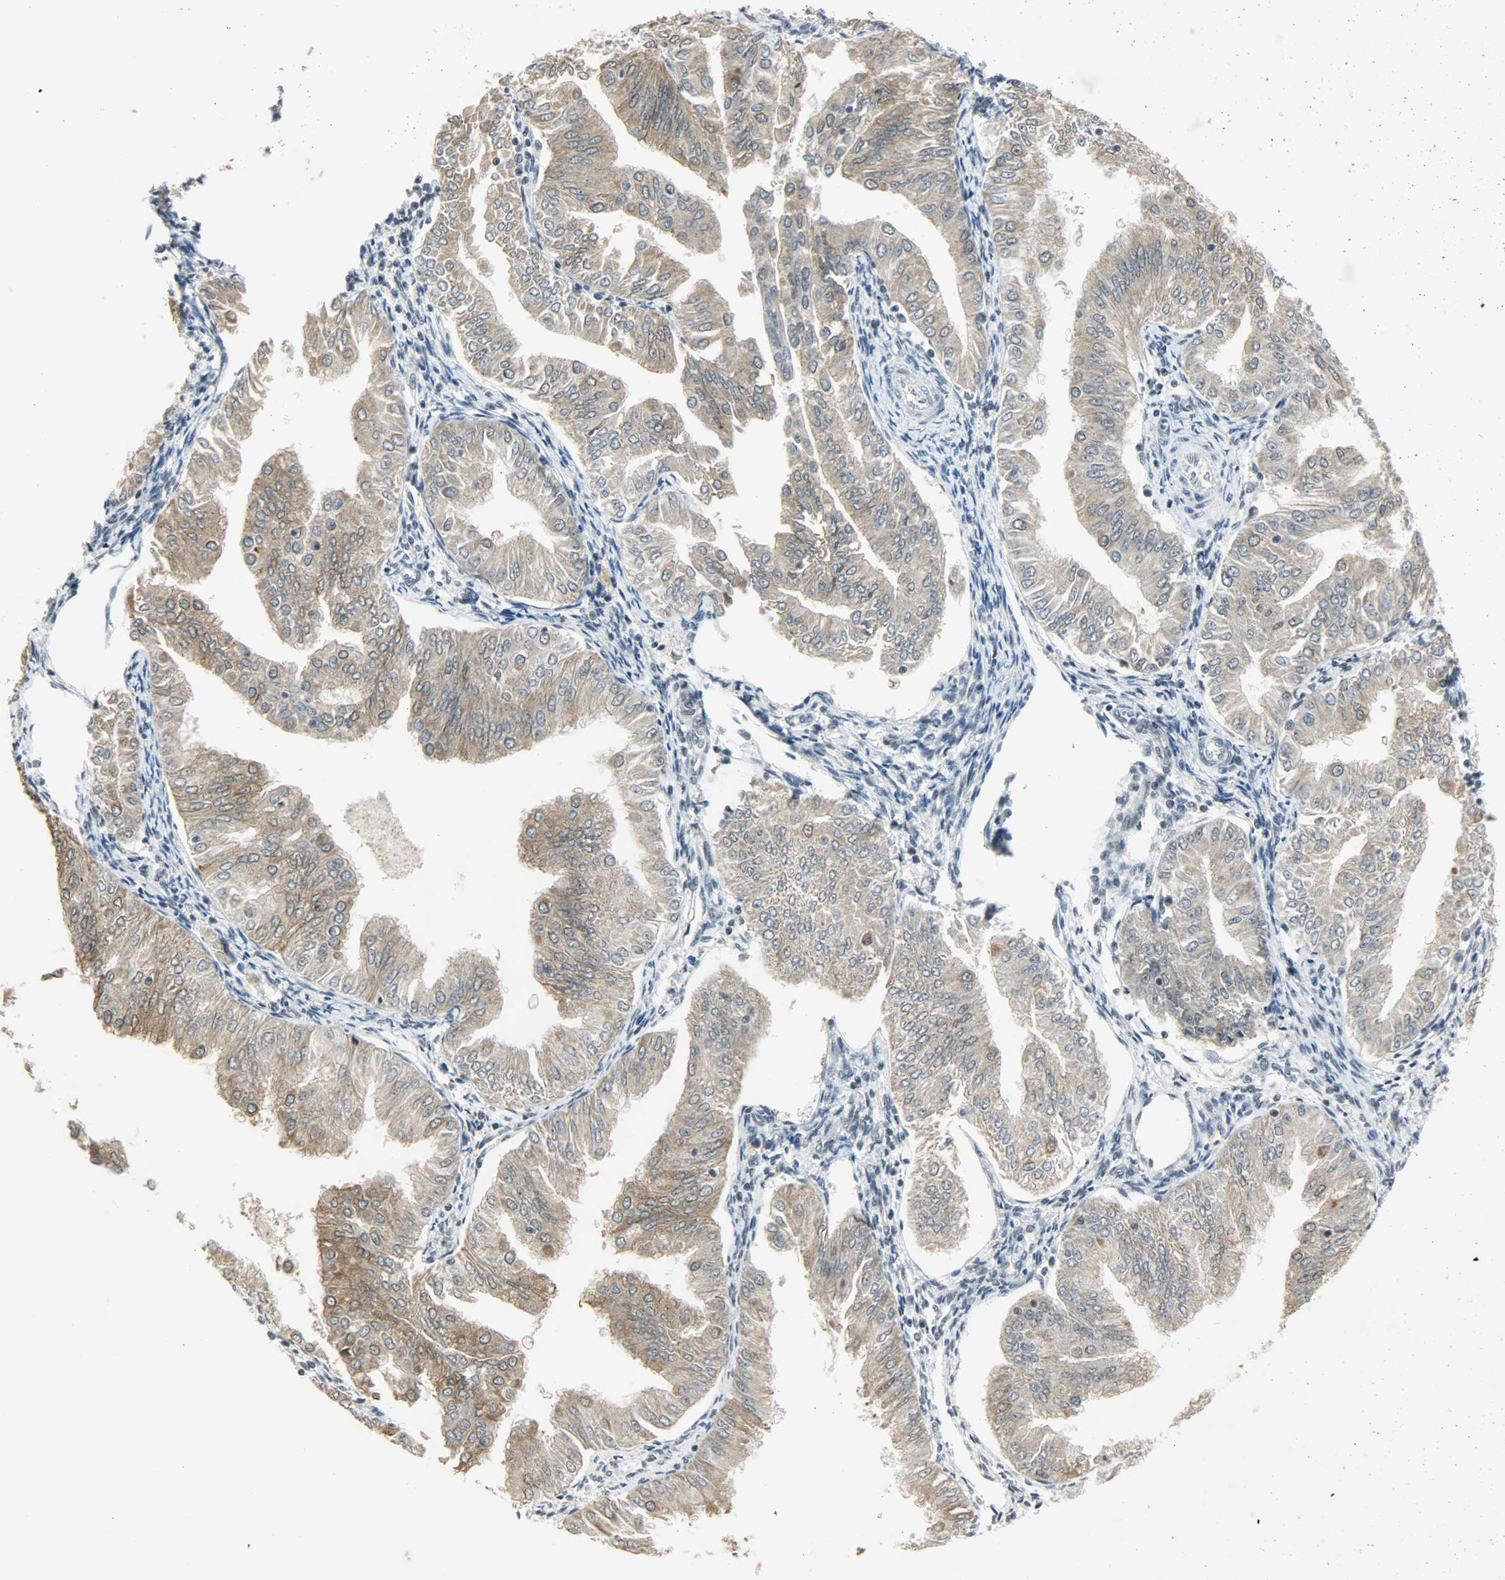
{"staining": {"intensity": "weak", "quantity": "25%-75%", "location": "cytoplasmic/membranous"}, "tissue": "endometrial cancer", "cell_type": "Tumor cells", "image_type": "cancer", "snomed": [{"axis": "morphology", "description": "Adenocarcinoma, NOS"}, {"axis": "topography", "description": "Endometrium"}], "caption": "The micrograph reveals staining of adenocarcinoma (endometrial), revealing weak cytoplasmic/membranous protein positivity (brown color) within tumor cells.", "gene": "SMARCA5", "patient": {"sex": "female", "age": 53}}